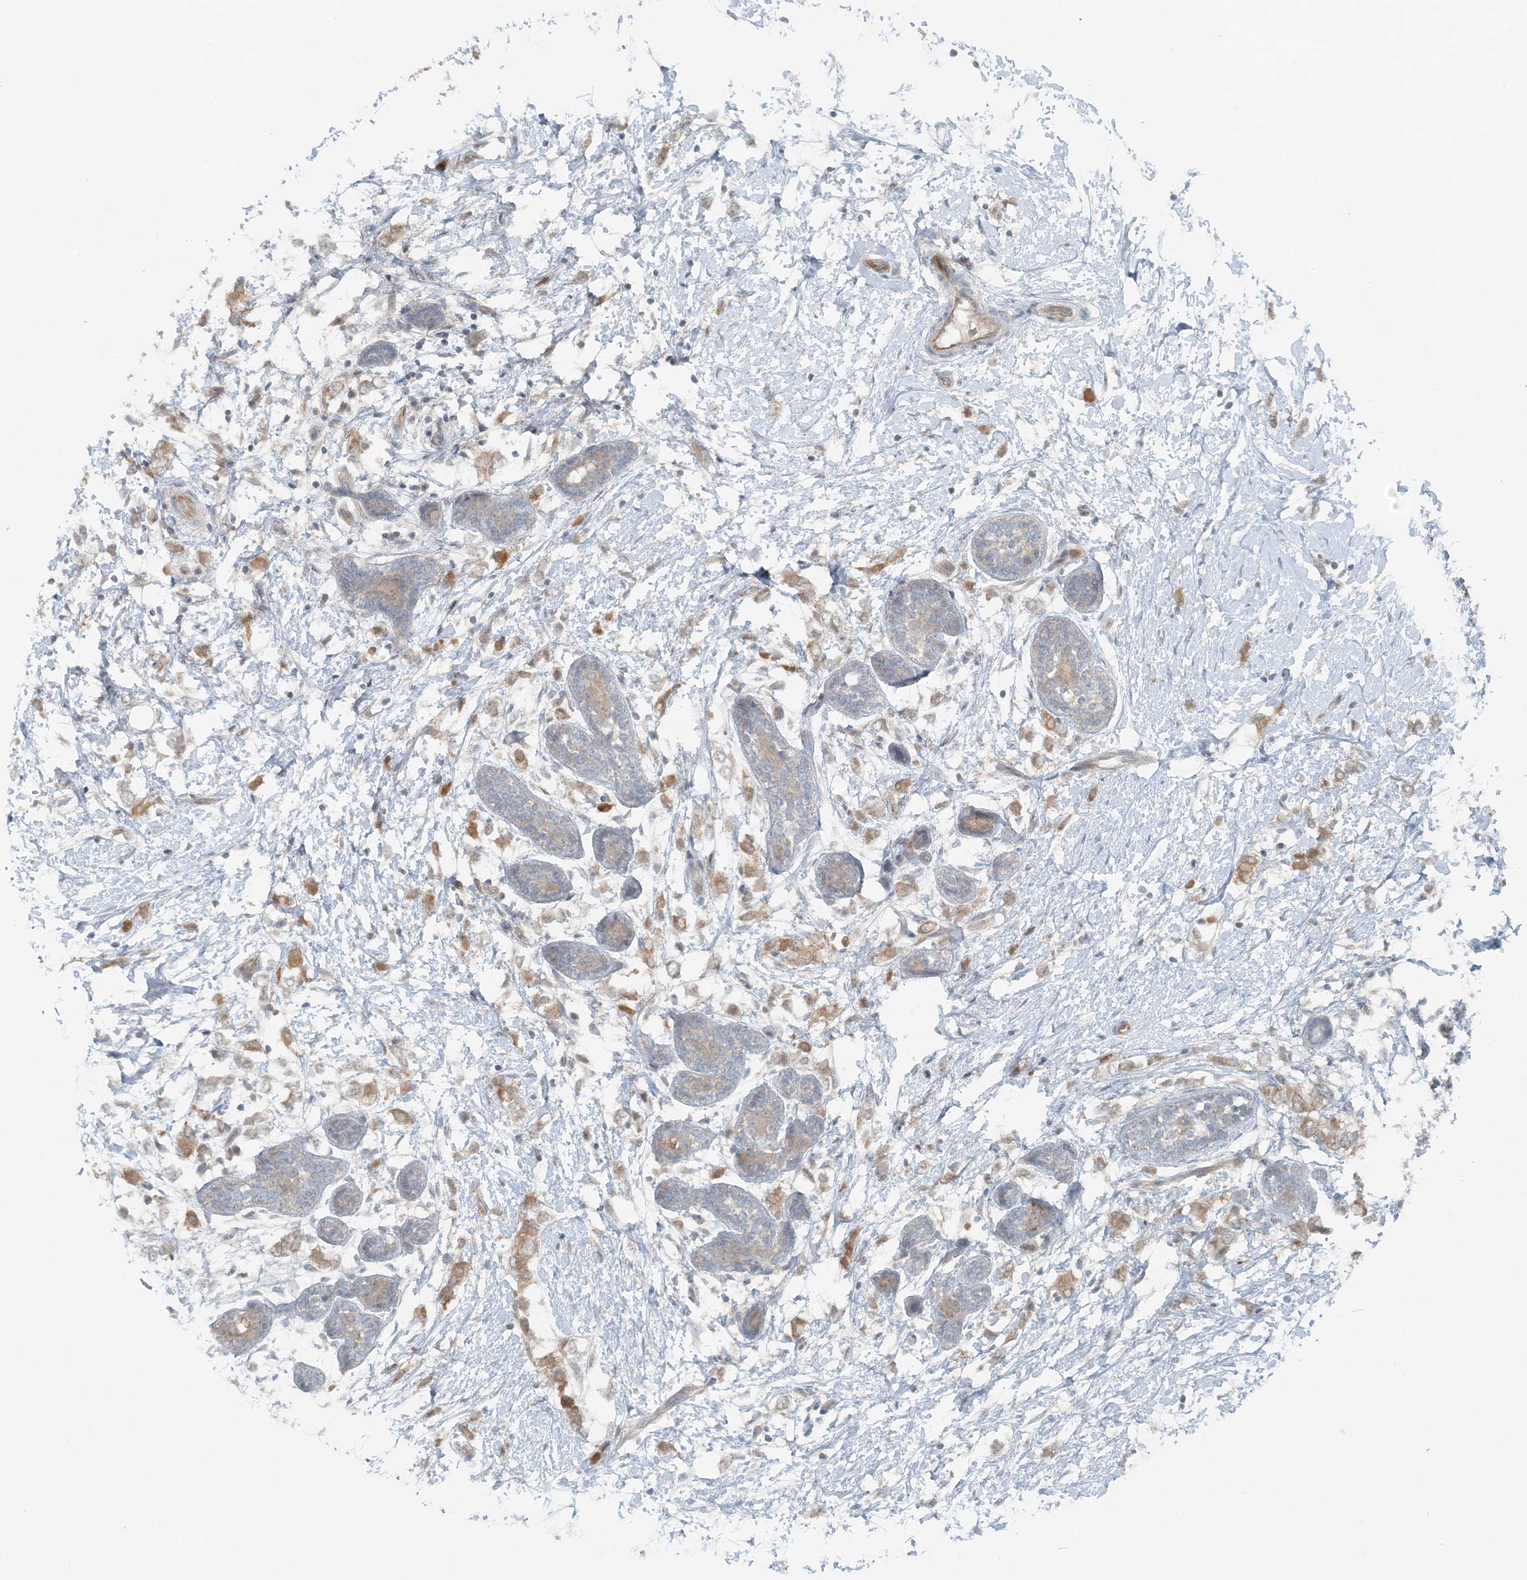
{"staining": {"intensity": "moderate", "quantity": "<25%", "location": "cytoplasmic/membranous"}, "tissue": "breast cancer", "cell_type": "Tumor cells", "image_type": "cancer", "snomed": [{"axis": "morphology", "description": "Normal tissue, NOS"}, {"axis": "morphology", "description": "Lobular carcinoma"}, {"axis": "topography", "description": "Breast"}], "caption": "Human breast lobular carcinoma stained with a protein marker shows moderate staining in tumor cells.", "gene": "MITD1", "patient": {"sex": "female", "age": 47}}